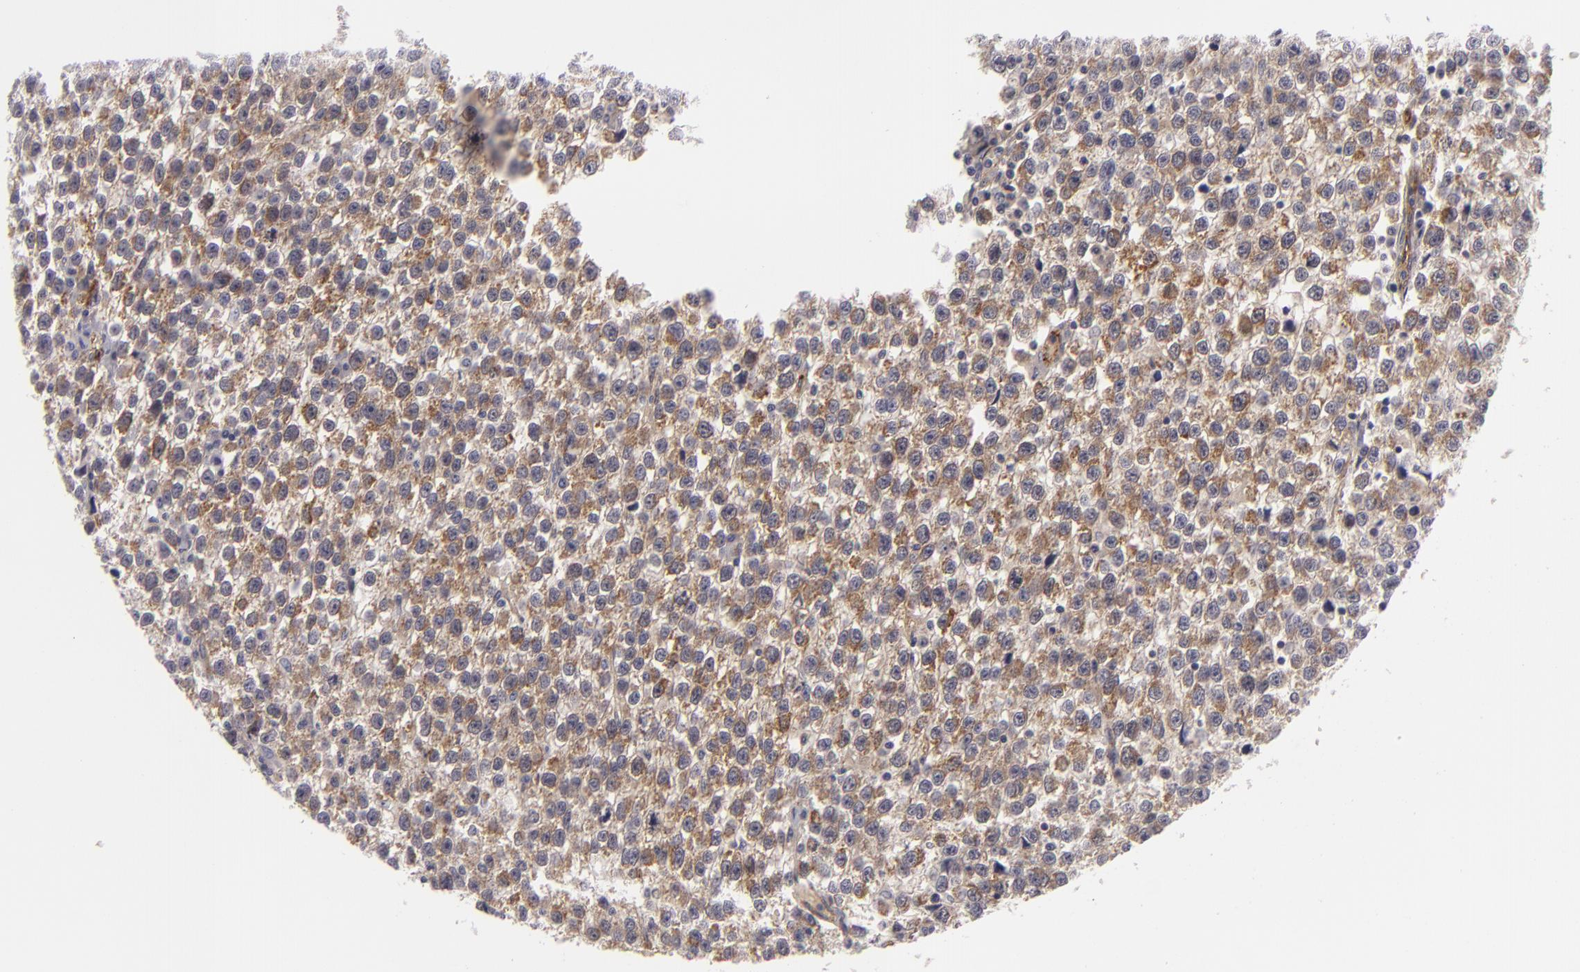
{"staining": {"intensity": "weak", "quantity": "25%-75%", "location": "cytoplasmic/membranous"}, "tissue": "testis cancer", "cell_type": "Tumor cells", "image_type": "cancer", "snomed": [{"axis": "morphology", "description": "Seminoma, NOS"}, {"axis": "topography", "description": "Testis"}], "caption": "Immunohistochemistry image of neoplastic tissue: seminoma (testis) stained using immunohistochemistry (IHC) displays low levels of weak protein expression localized specifically in the cytoplasmic/membranous of tumor cells, appearing as a cytoplasmic/membranous brown color.", "gene": "ALCAM", "patient": {"sex": "male", "age": 35}}